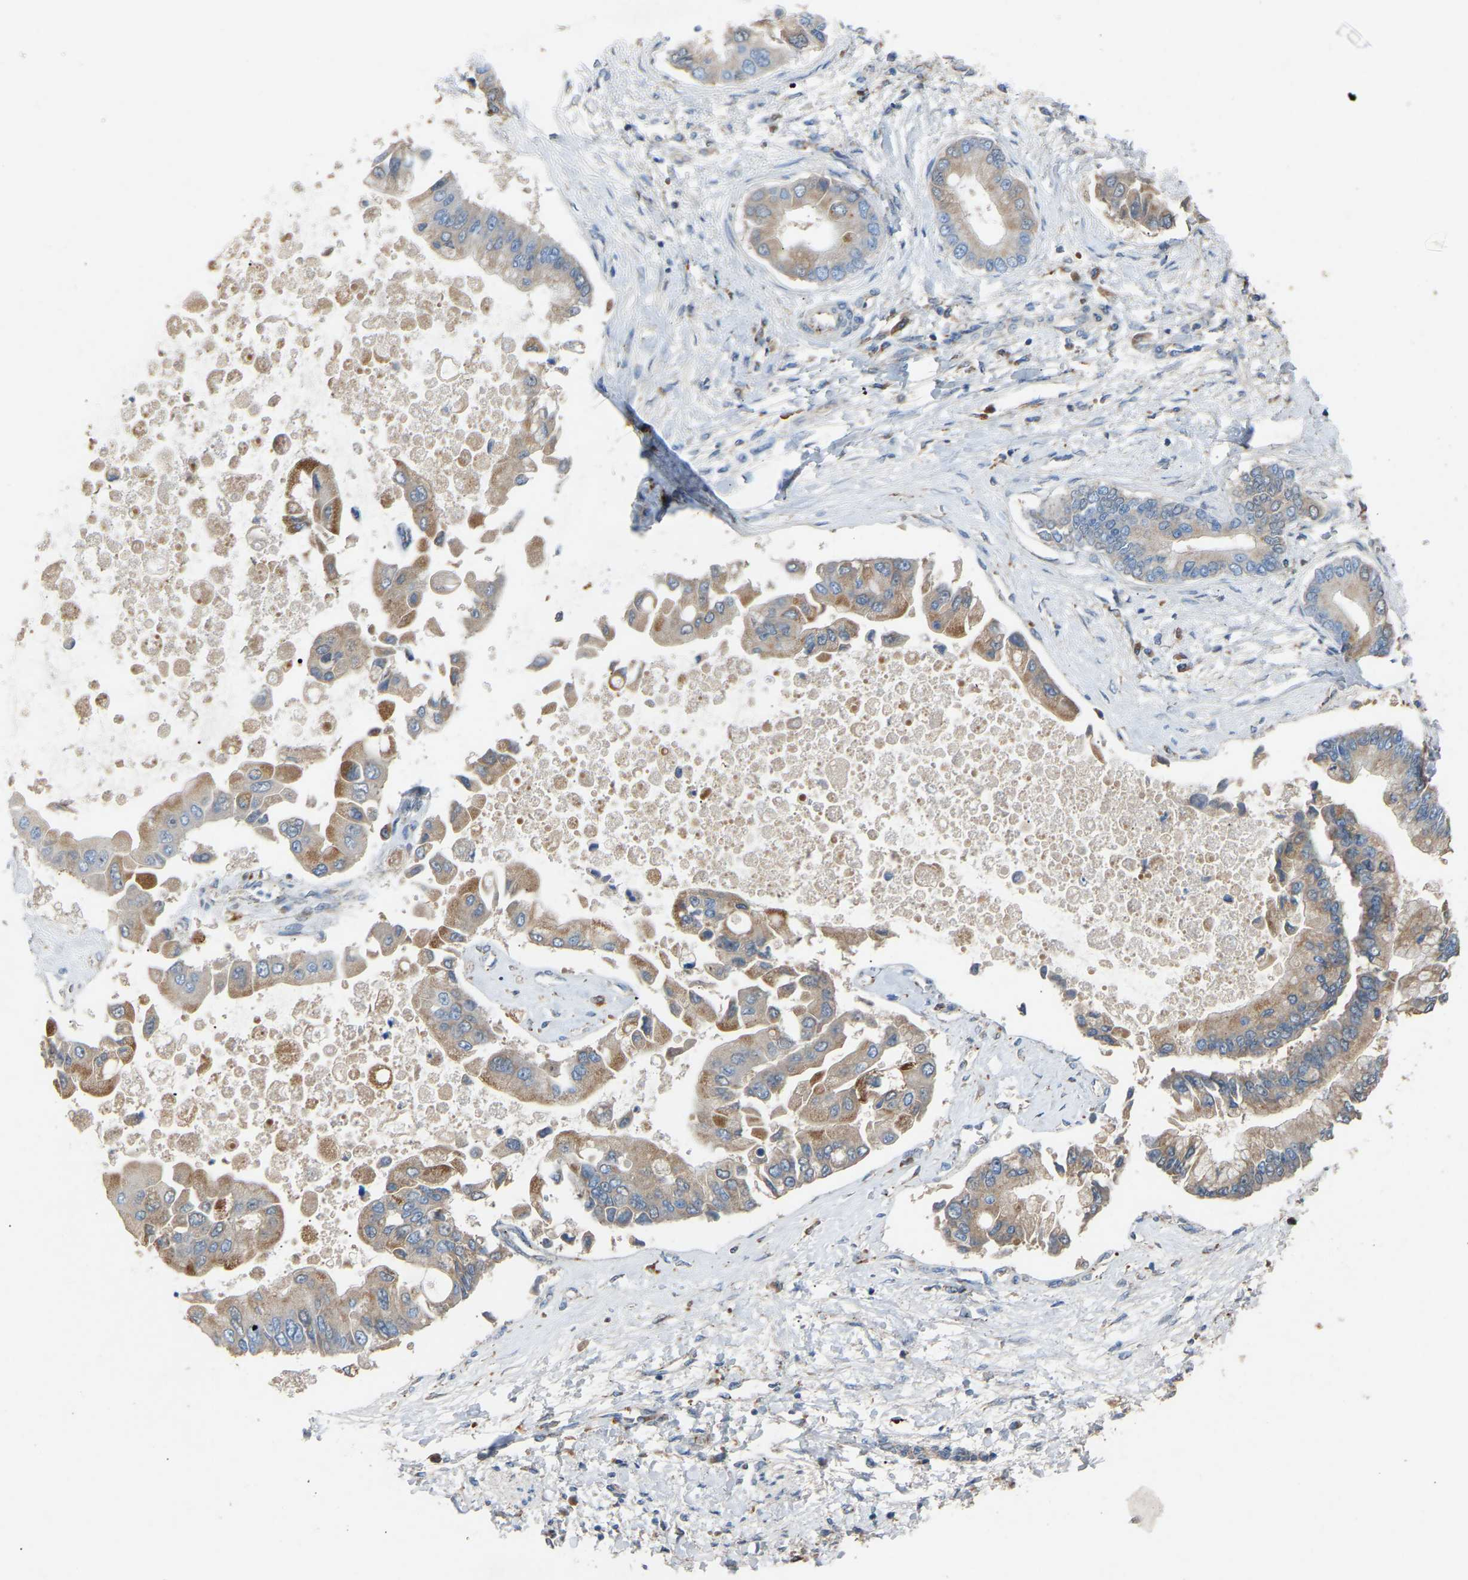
{"staining": {"intensity": "moderate", "quantity": ">75%", "location": "cytoplasmic/membranous"}, "tissue": "liver cancer", "cell_type": "Tumor cells", "image_type": "cancer", "snomed": [{"axis": "morphology", "description": "Cholangiocarcinoma"}, {"axis": "topography", "description": "Liver"}], "caption": "The photomicrograph demonstrates staining of liver cancer, revealing moderate cytoplasmic/membranous protein expression (brown color) within tumor cells.", "gene": "RGP1", "patient": {"sex": "male", "age": 50}}